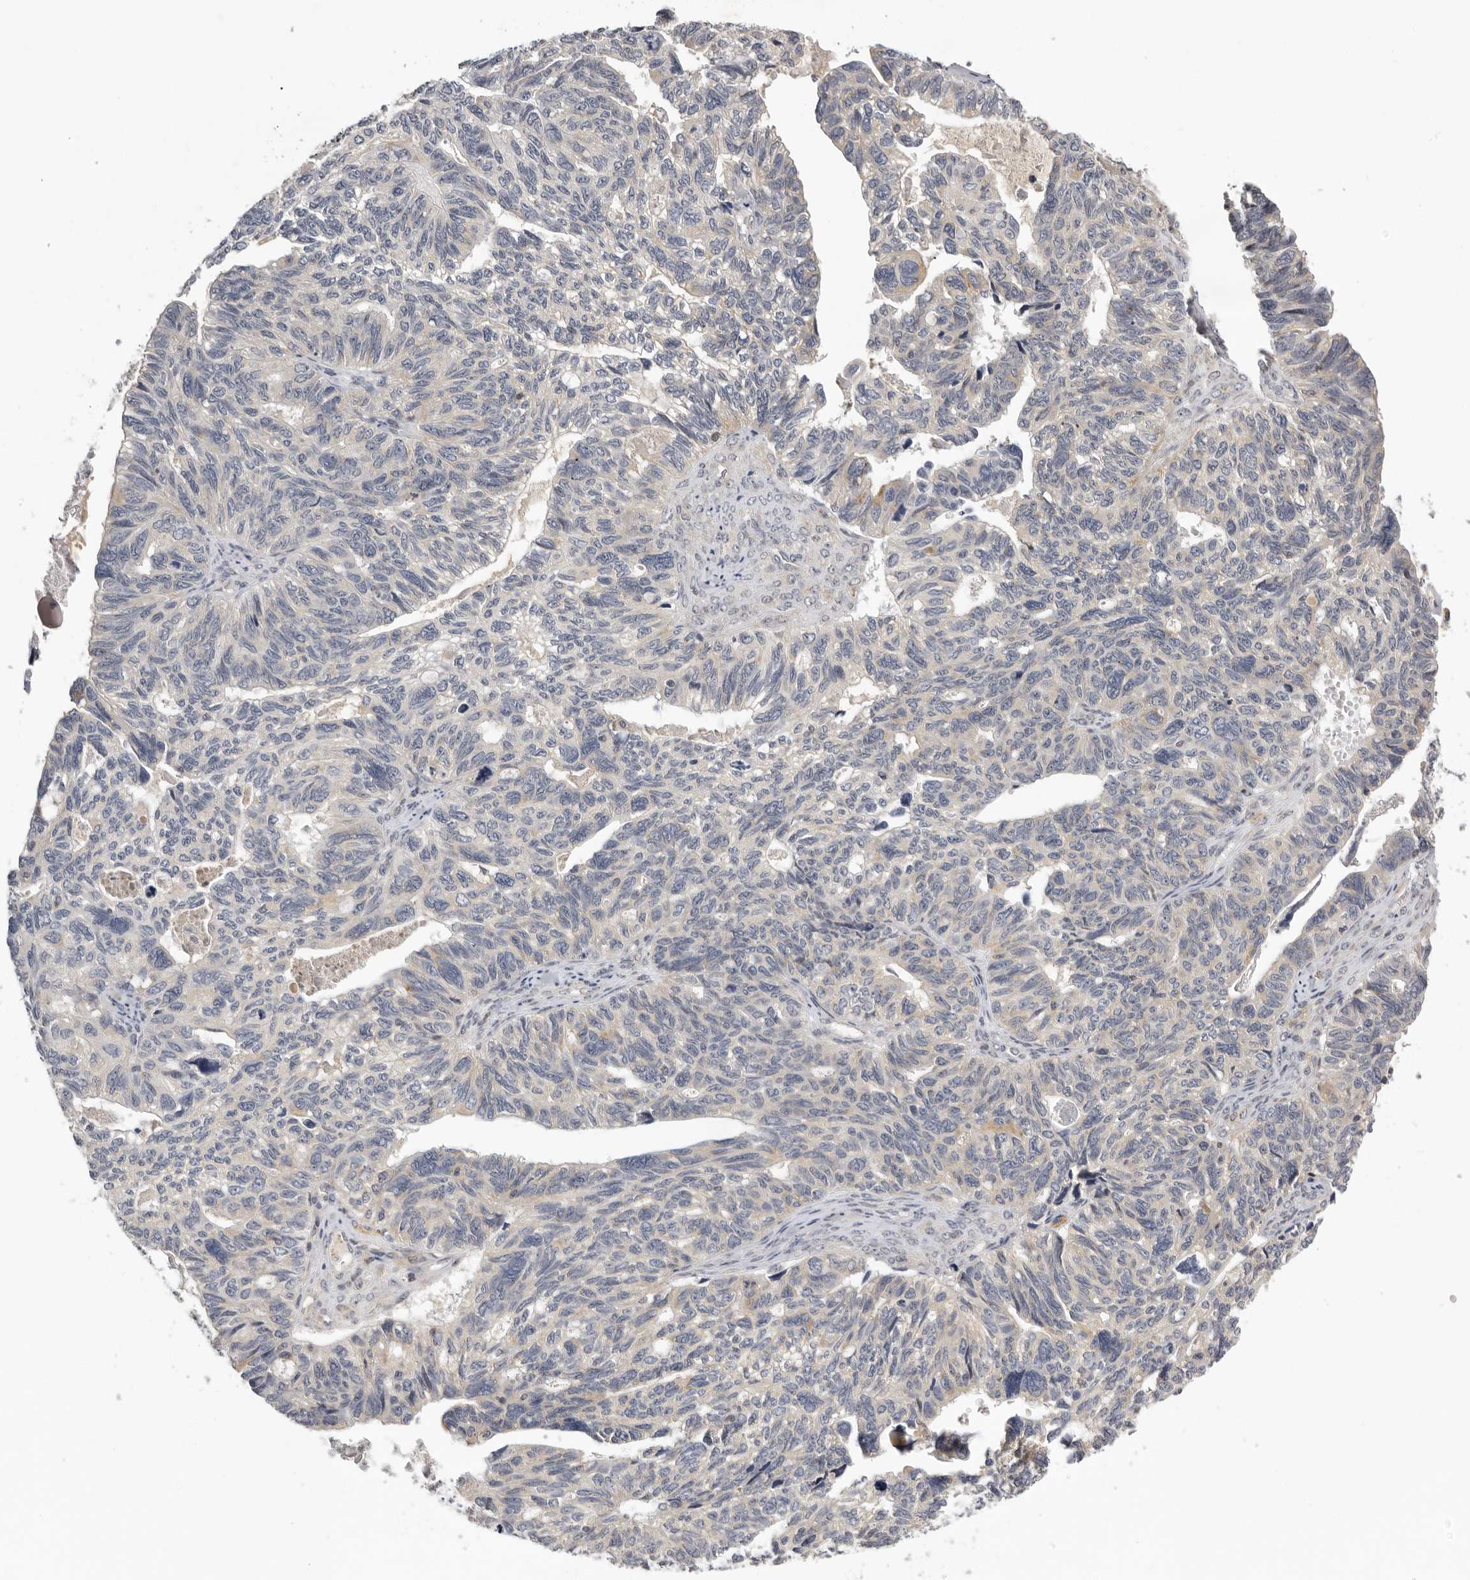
{"staining": {"intensity": "negative", "quantity": "none", "location": "none"}, "tissue": "ovarian cancer", "cell_type": "Tumor cells", "image_type": "cancer", "snomed": [{"axis": "morphology", "description": "Cystadenocarcinoma, serous, NOS"}, {"axis": "topography", "description": "Ovary"}], "caption": "This is a photomicrograph of immunohistochemistry staining of ovarian cancer, which shows no positivity in tumor cells.", "gene": "KIF2B", "patient": {"sex": "female", "age": 79}}